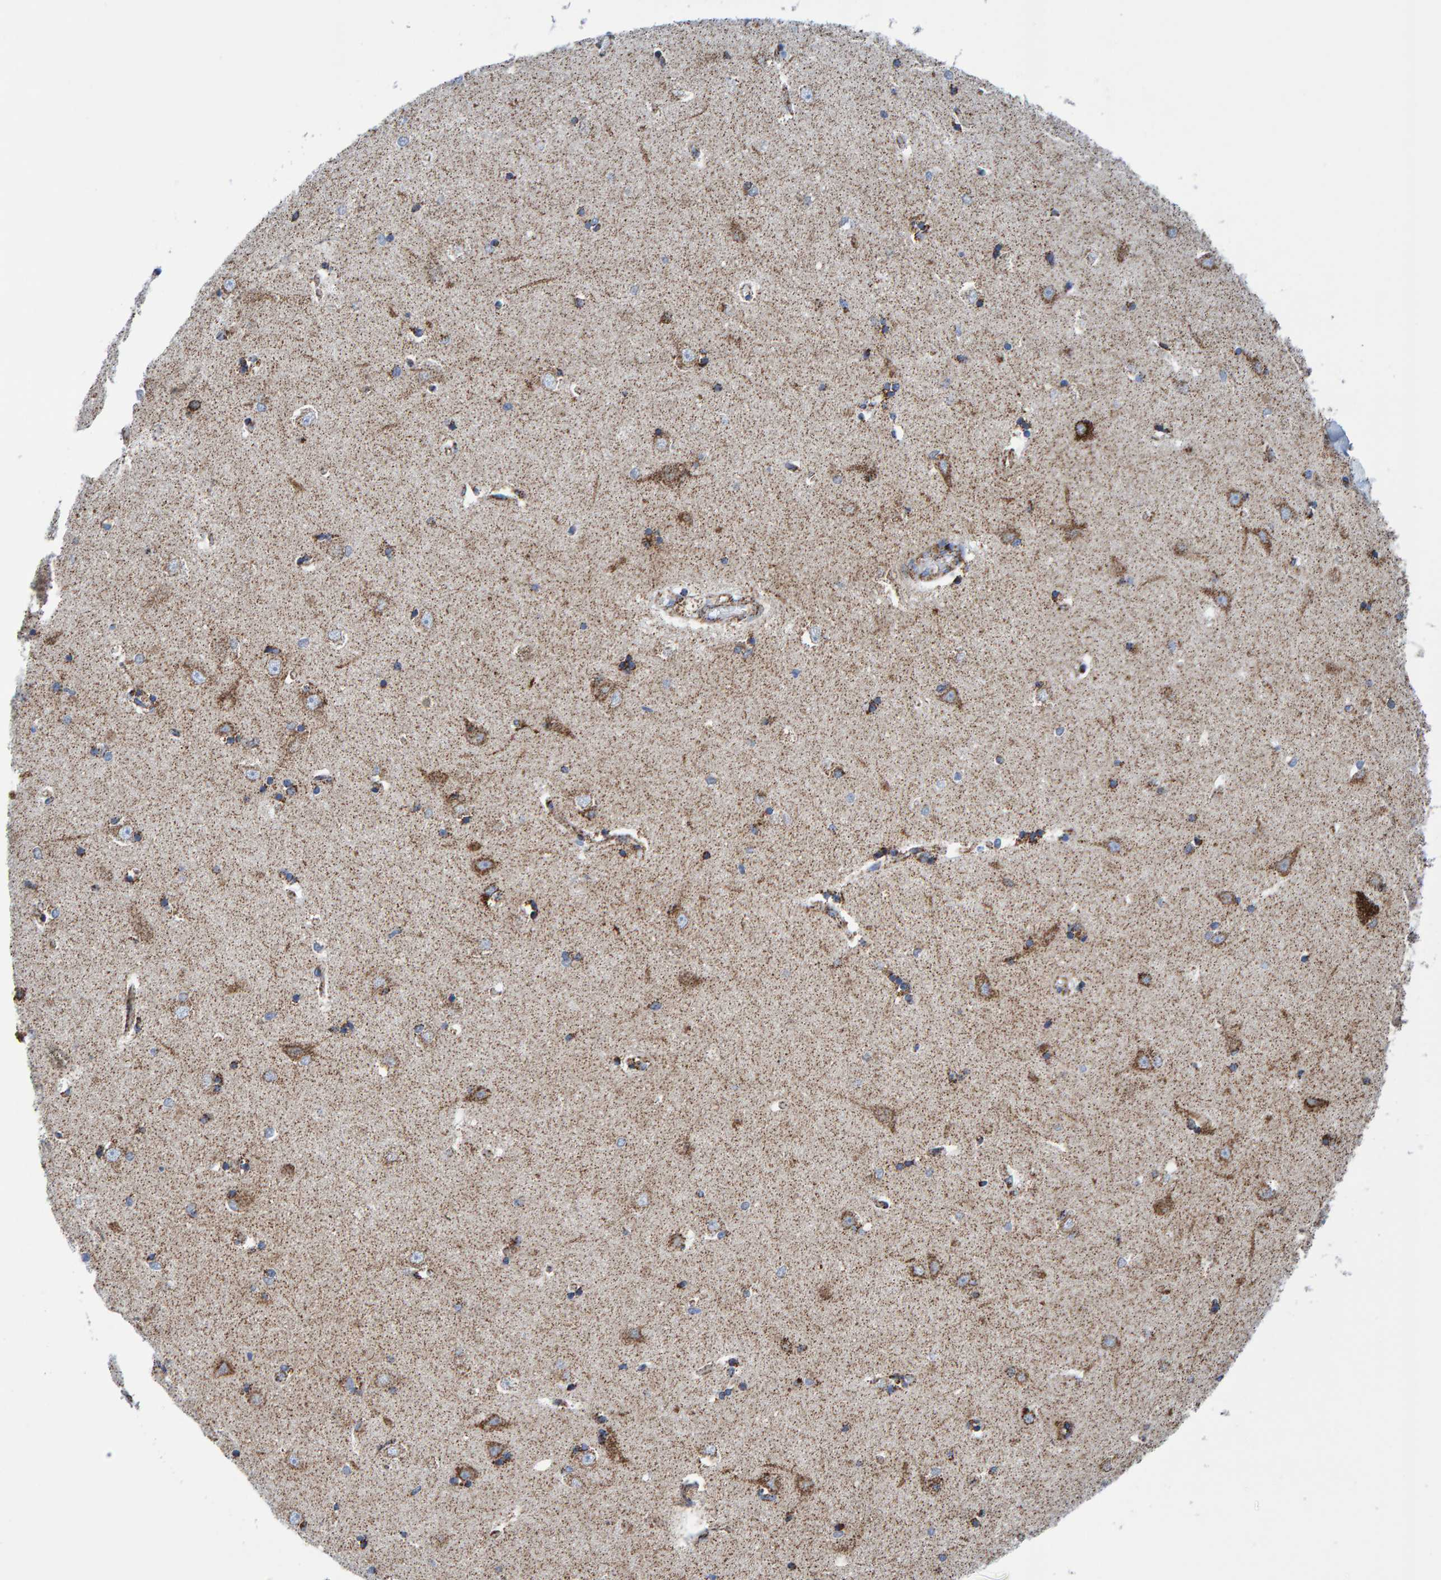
{"staining": {"intensity": "moderate", "quantity": "25%-75%", "location": "cytoplasmic/membranous"}, "tissue": "hippocampus", "cell_type": "Glial cells", "image_type": "normal", "snomed": [{"axis": "morphology", "description": "Normal tissue, NOS"}, {"axis": "topography", "description": "Hippocampus"}], "caption": "Immunohistochemistry of unremarkable human hippocampus exhibits medium levels of moderate cytoplasmic/membranous expression in about 25%-75% of glial cells. The protein of interest is stained brown, and the nuclei are stained in blue (DAB IHC with brightfield microscopy, high magnification).", "gene": "ENSG00000262660", "patient": {"sex": "male", "age": 45}}